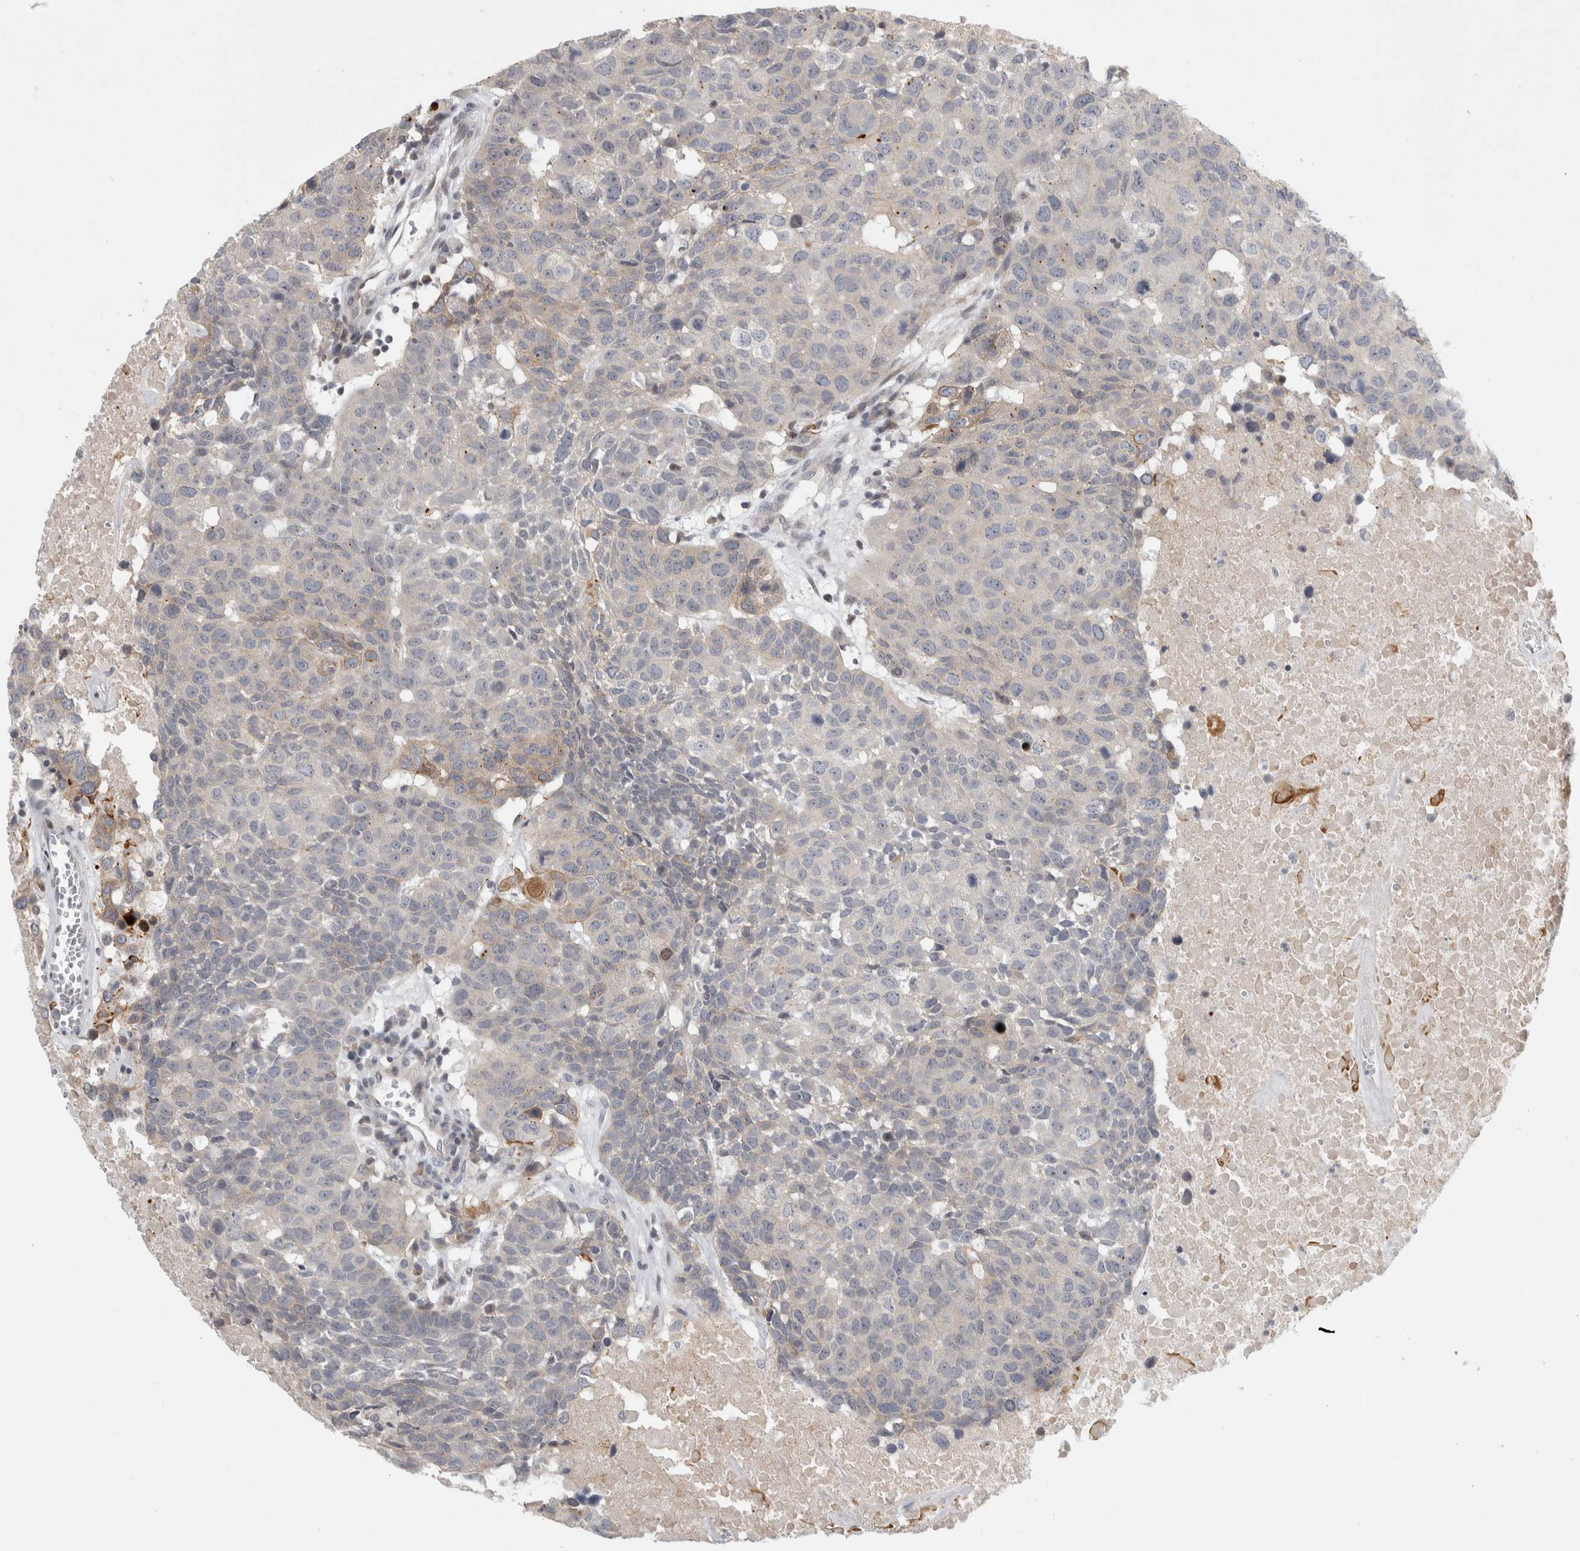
{"staining": {"intensity": "negative", "quantity": "none", "location": "none"}, "tissue": "head and neck cancer", "cell_type": "Tumor cells", "image_type": "cancer", "snomed": [{"axis": "morphology", "description": "Squamous cell carcinoma, NOS"}, {"axis": "topography", "description": "Head-Neck"}], "caption": "A high-resolution photomicrograph shows immunohistochemistry staining of head and neck squamous cell carcinoma, which reveals no significant staining in tumor cells.", "gene": "UTP25", "patient": {"sex": "male", "age": 66}}